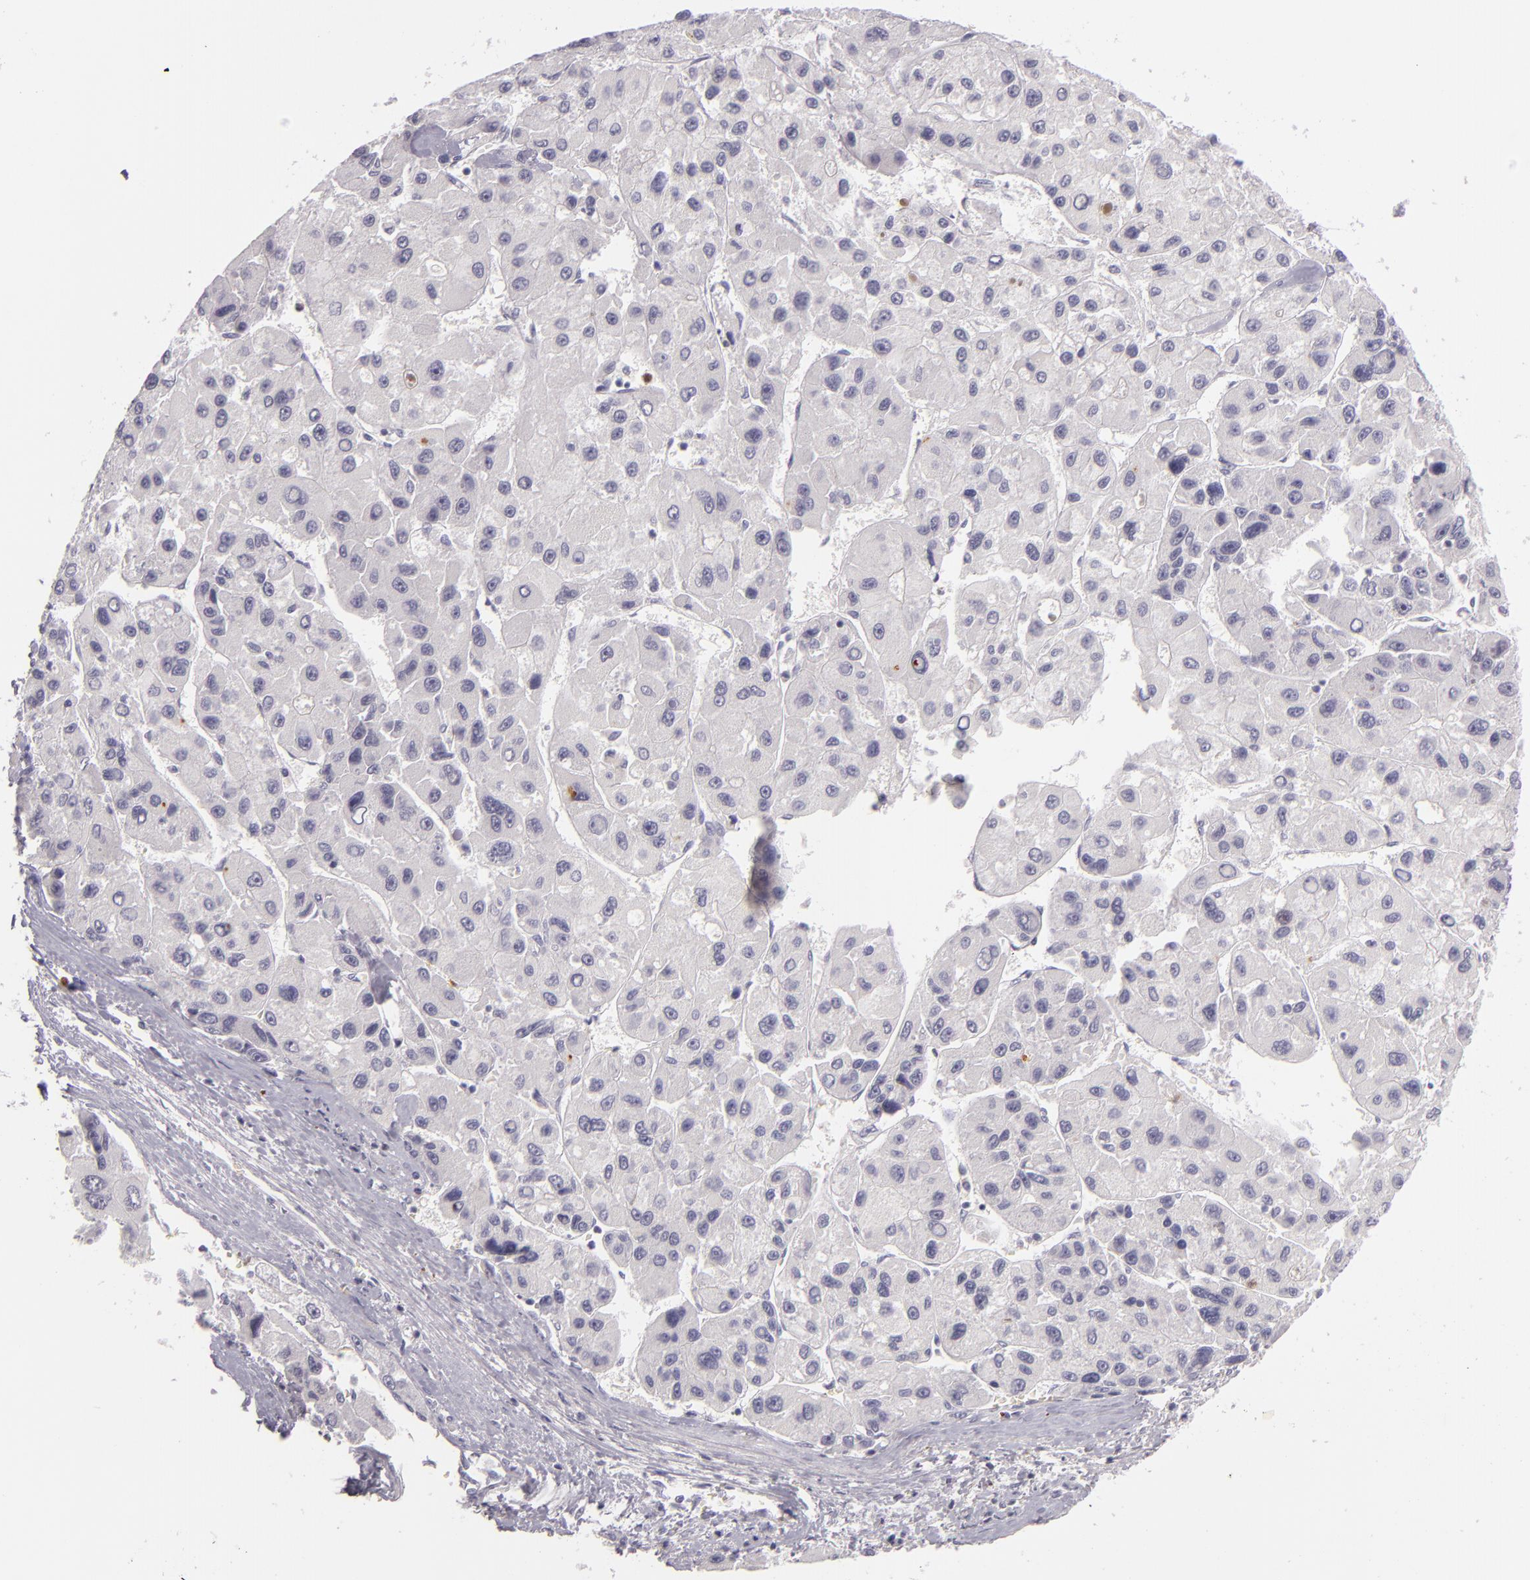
{"staining": {"intensity": "negative", "quantity": "none", "location": "none"}, "tissue": "liver cancer", "cell_type": "Tumor cells", "image_type": "cancer", "snomed": [{"axis": "morphology", "description": "Carcinoma, Hepatocellular, NOS"}, {"axis": "topography", "description": "Liver"}], "caption": "Liver hepatocellular carcinoma stained for a protein using IHC exhibits no staining tumor cells.", "gene": "FAM181A", "patient": {"sex": "male", "age": 64}}